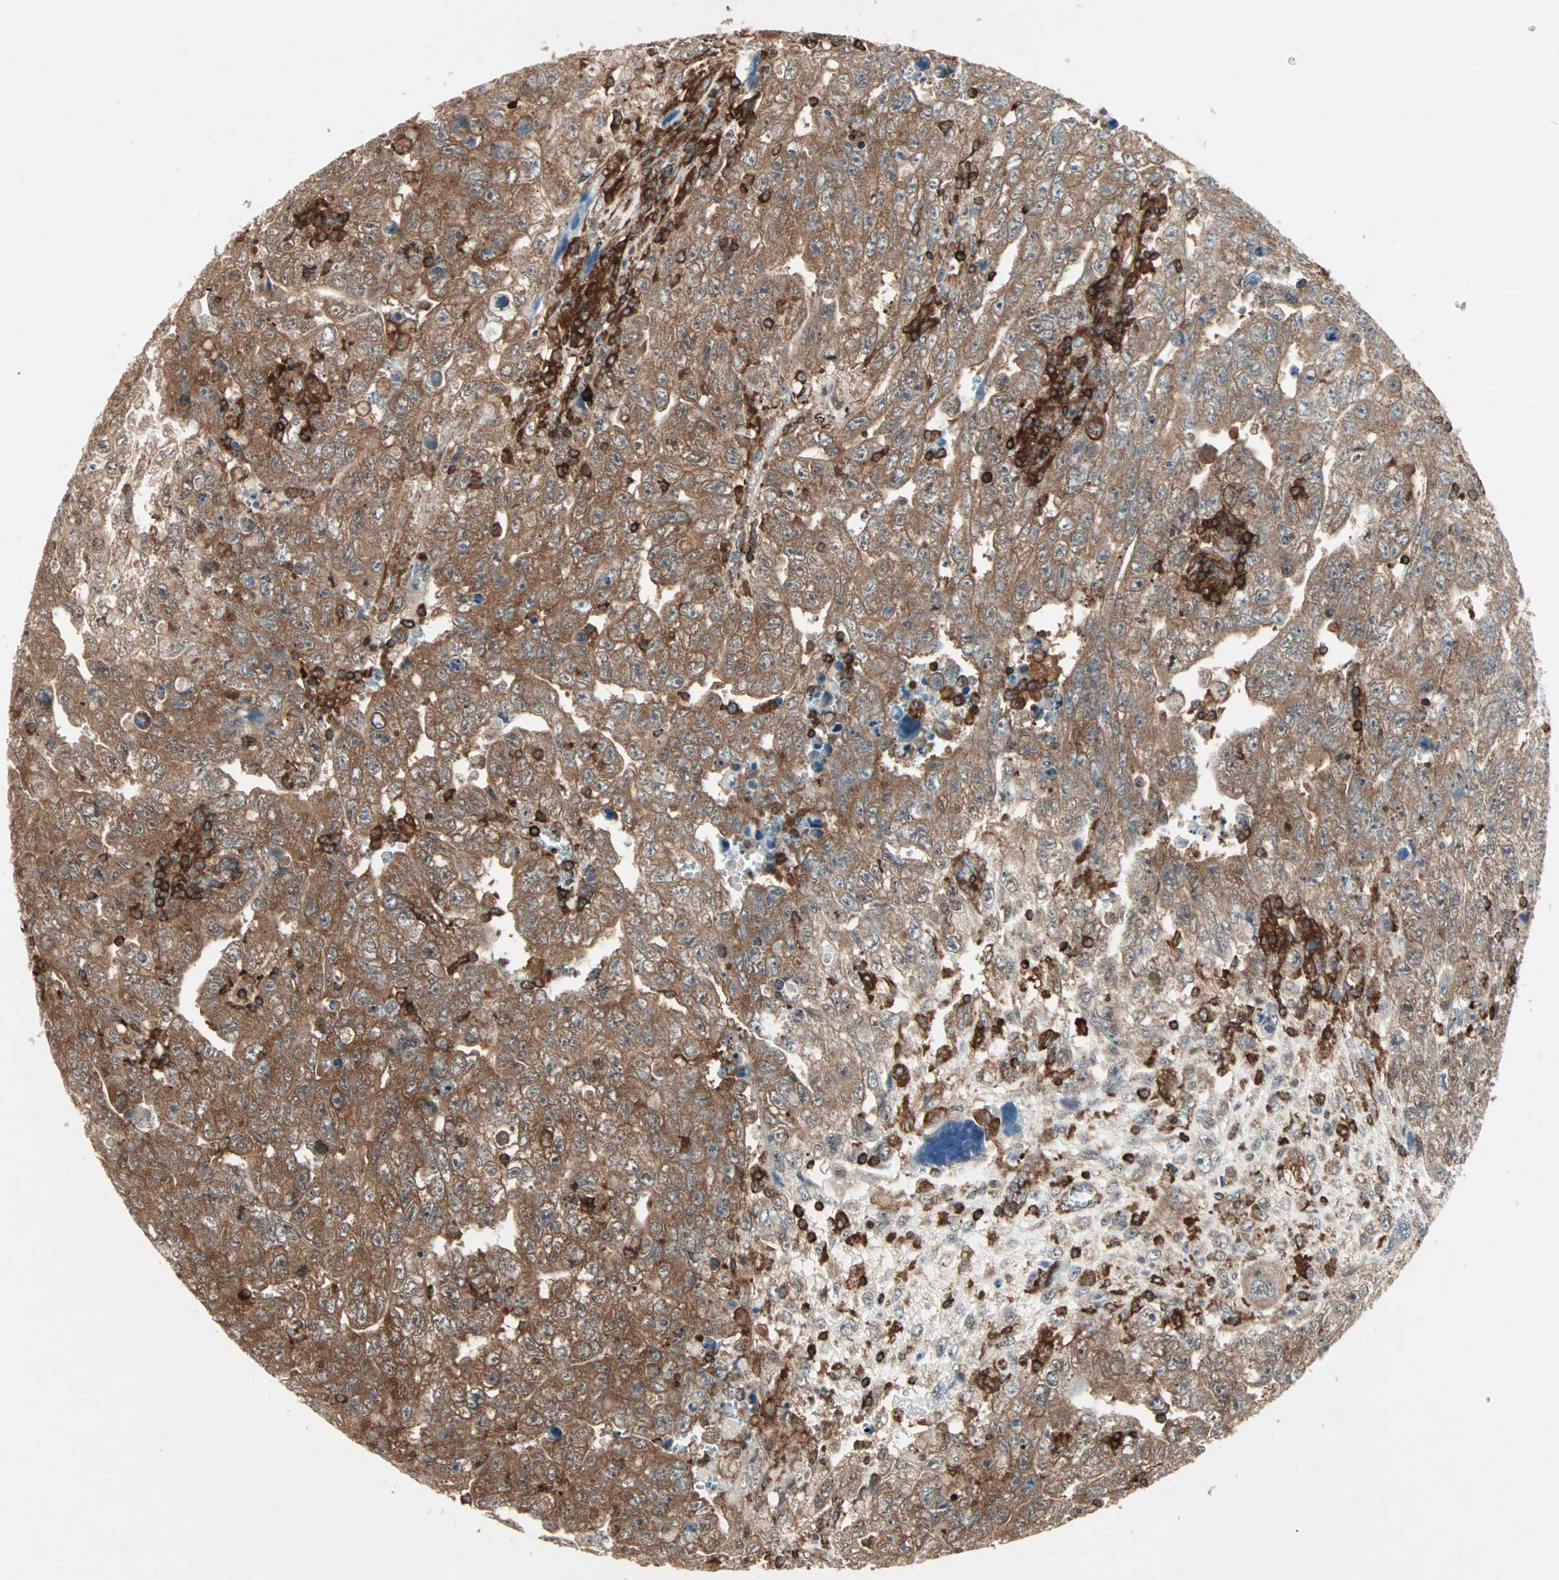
{"staining": {"intensity": "strong", "quantity": ">75%", "location": "cytoplasmic/membranous"}, "tissue": "testis cancer", "cell_type": "Tumor cells", "image_type": "cancer", "snomed": [{"axis": "morphology", "description": "Carcinoma, Embryonal, NOS"}, {"axis": "topography", "description": "Testis"}], "caption": "Immunohistochemistry of human testis cancer reveals high levels of strong cytoplasmic/membranous expression in approximately >75% of tumor cells.", "gene": "MMP3", "patient": {"sex": "male", "age": 28}}